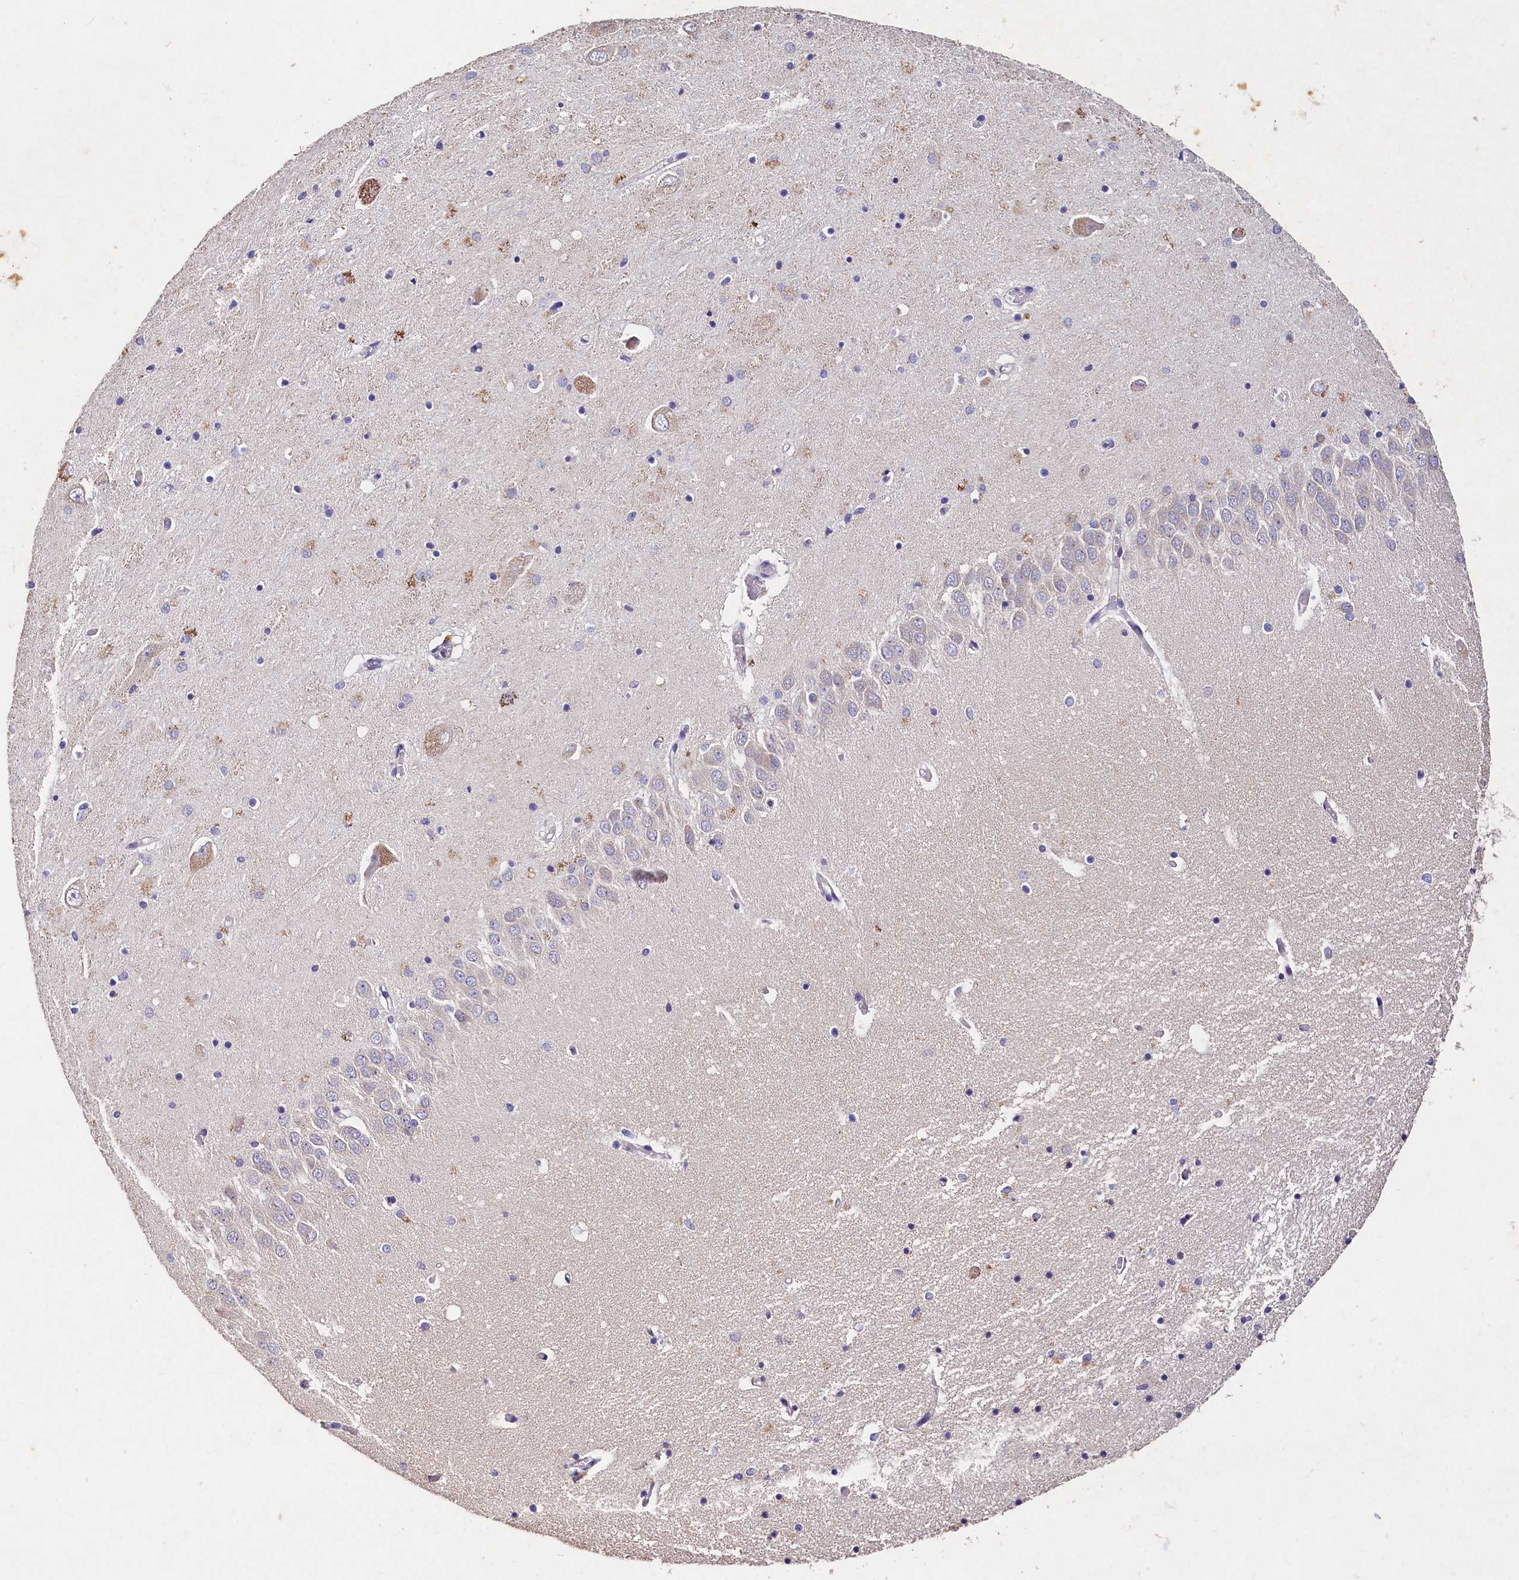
{"staining": {"intensity": "negative", "quantity": "none", "location": "none"}, "tissue": "hippocampus", "cell_type": "Glial cells", "image_type": "normal", "snomed": [{"axis": "morphology", "description": "Normal tissue, NOS"}, {"axis": "topography", "description": "Hippocampus"}], "caption": "This histopathology image is of normal hippocampus stained with immunohistochemistry to label a protein in brown with the nuclei are counter-stained blue. There is no positivity in glial cells.", "gene": "ST7L", "patient": {"sex": "male", "age": 70}}